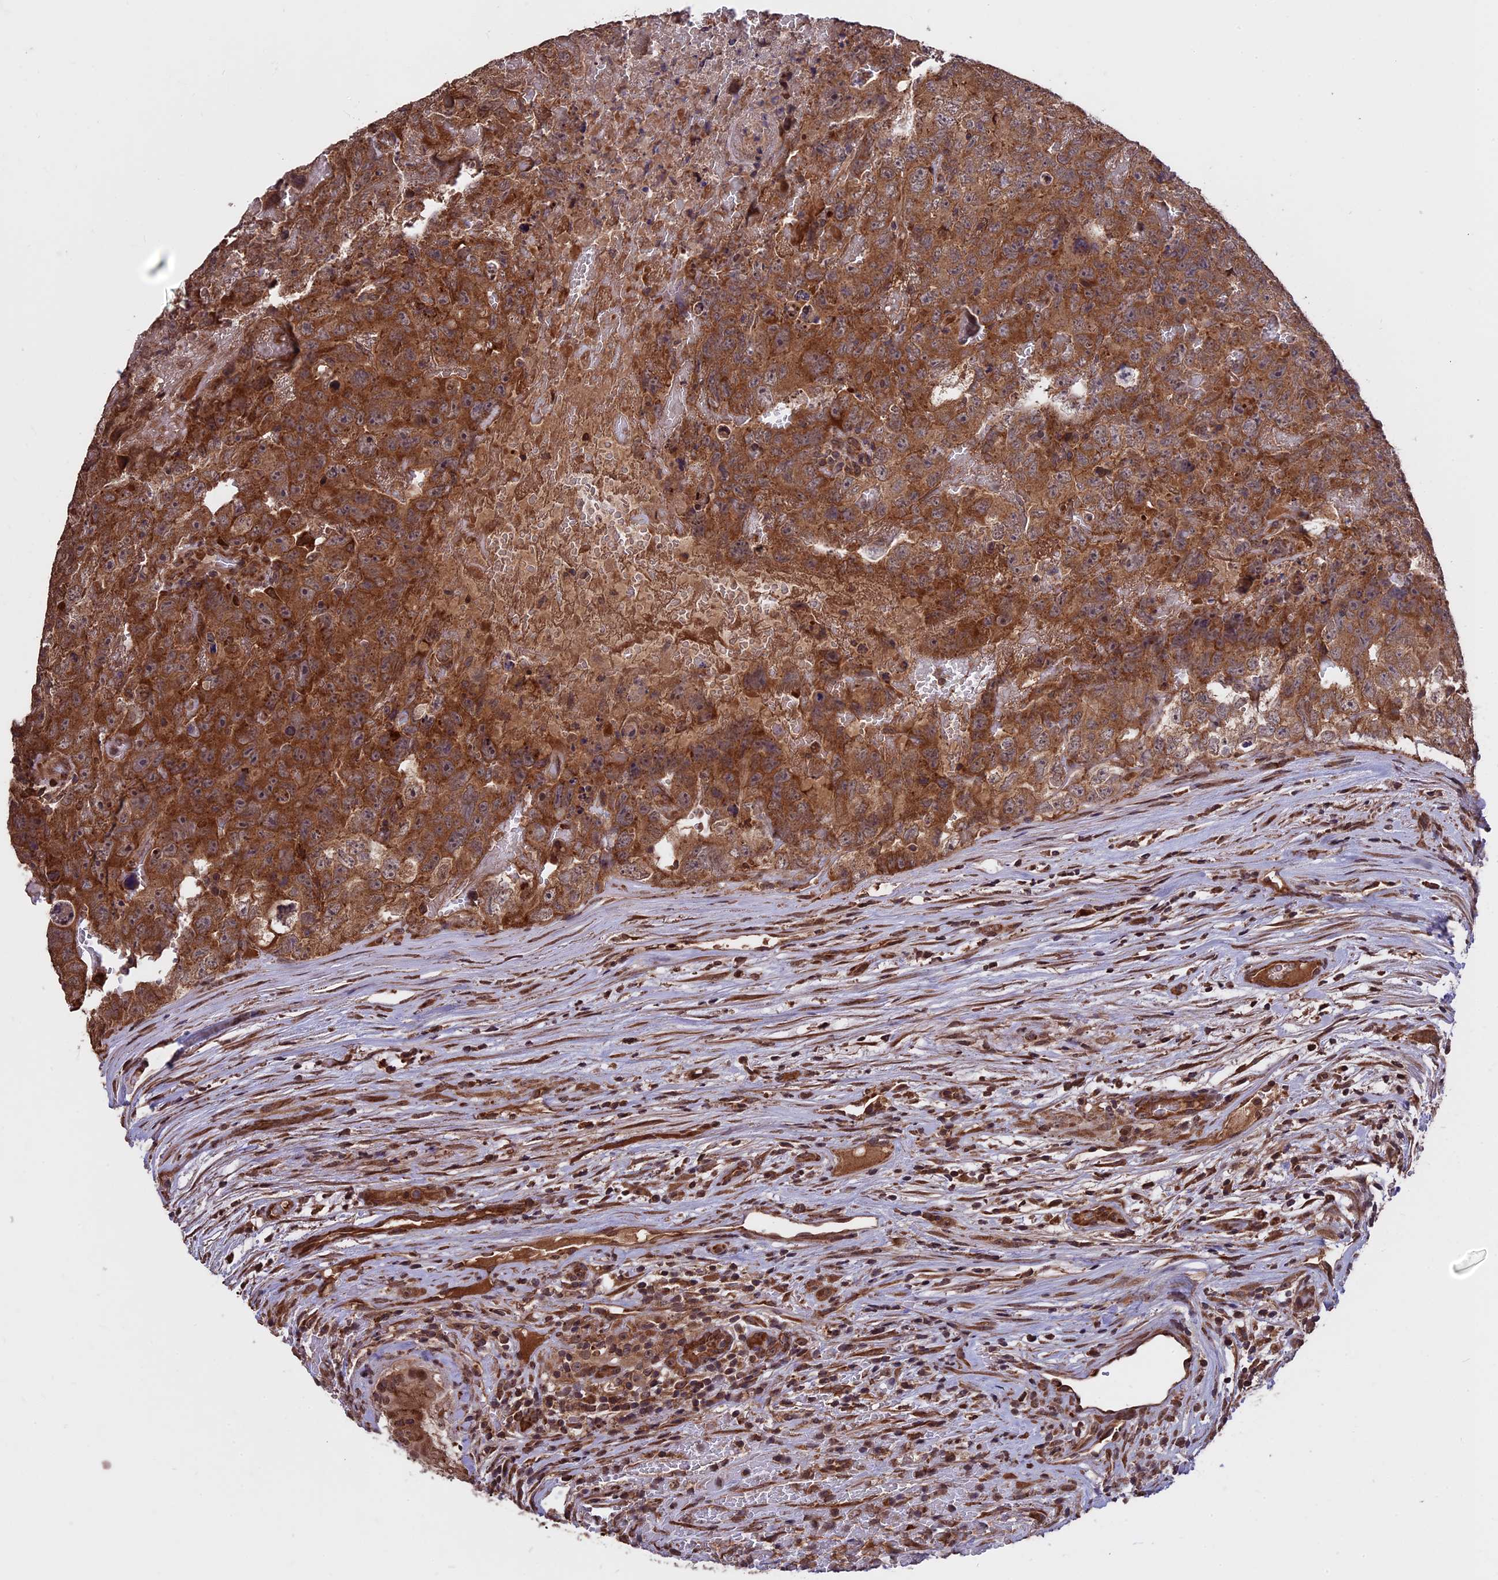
{"staining": {"intensity": "strong", "quantity": ">75%", "location": "cytoplasmic/membranous"}, "tissue": "testis cancer", "cell_type": "Tumor cells", "image_type": "cancer", "snomed": [{"axis": "morphology", "description": "Carcinoma, Embryonal, NOS"}, {"axis": "topography", "description": "Testis"}], "caption": "Immunohistochemistry (DAB (3,3'-diaminobenzidine)) staining of human testis cancer (embryonal carcinoma) displays strong cytoplasmic/membranous protein expression in about >75% of tumor cells.", "gene": "ZNF598", "patient": {"sex": "male", "age": 45}}